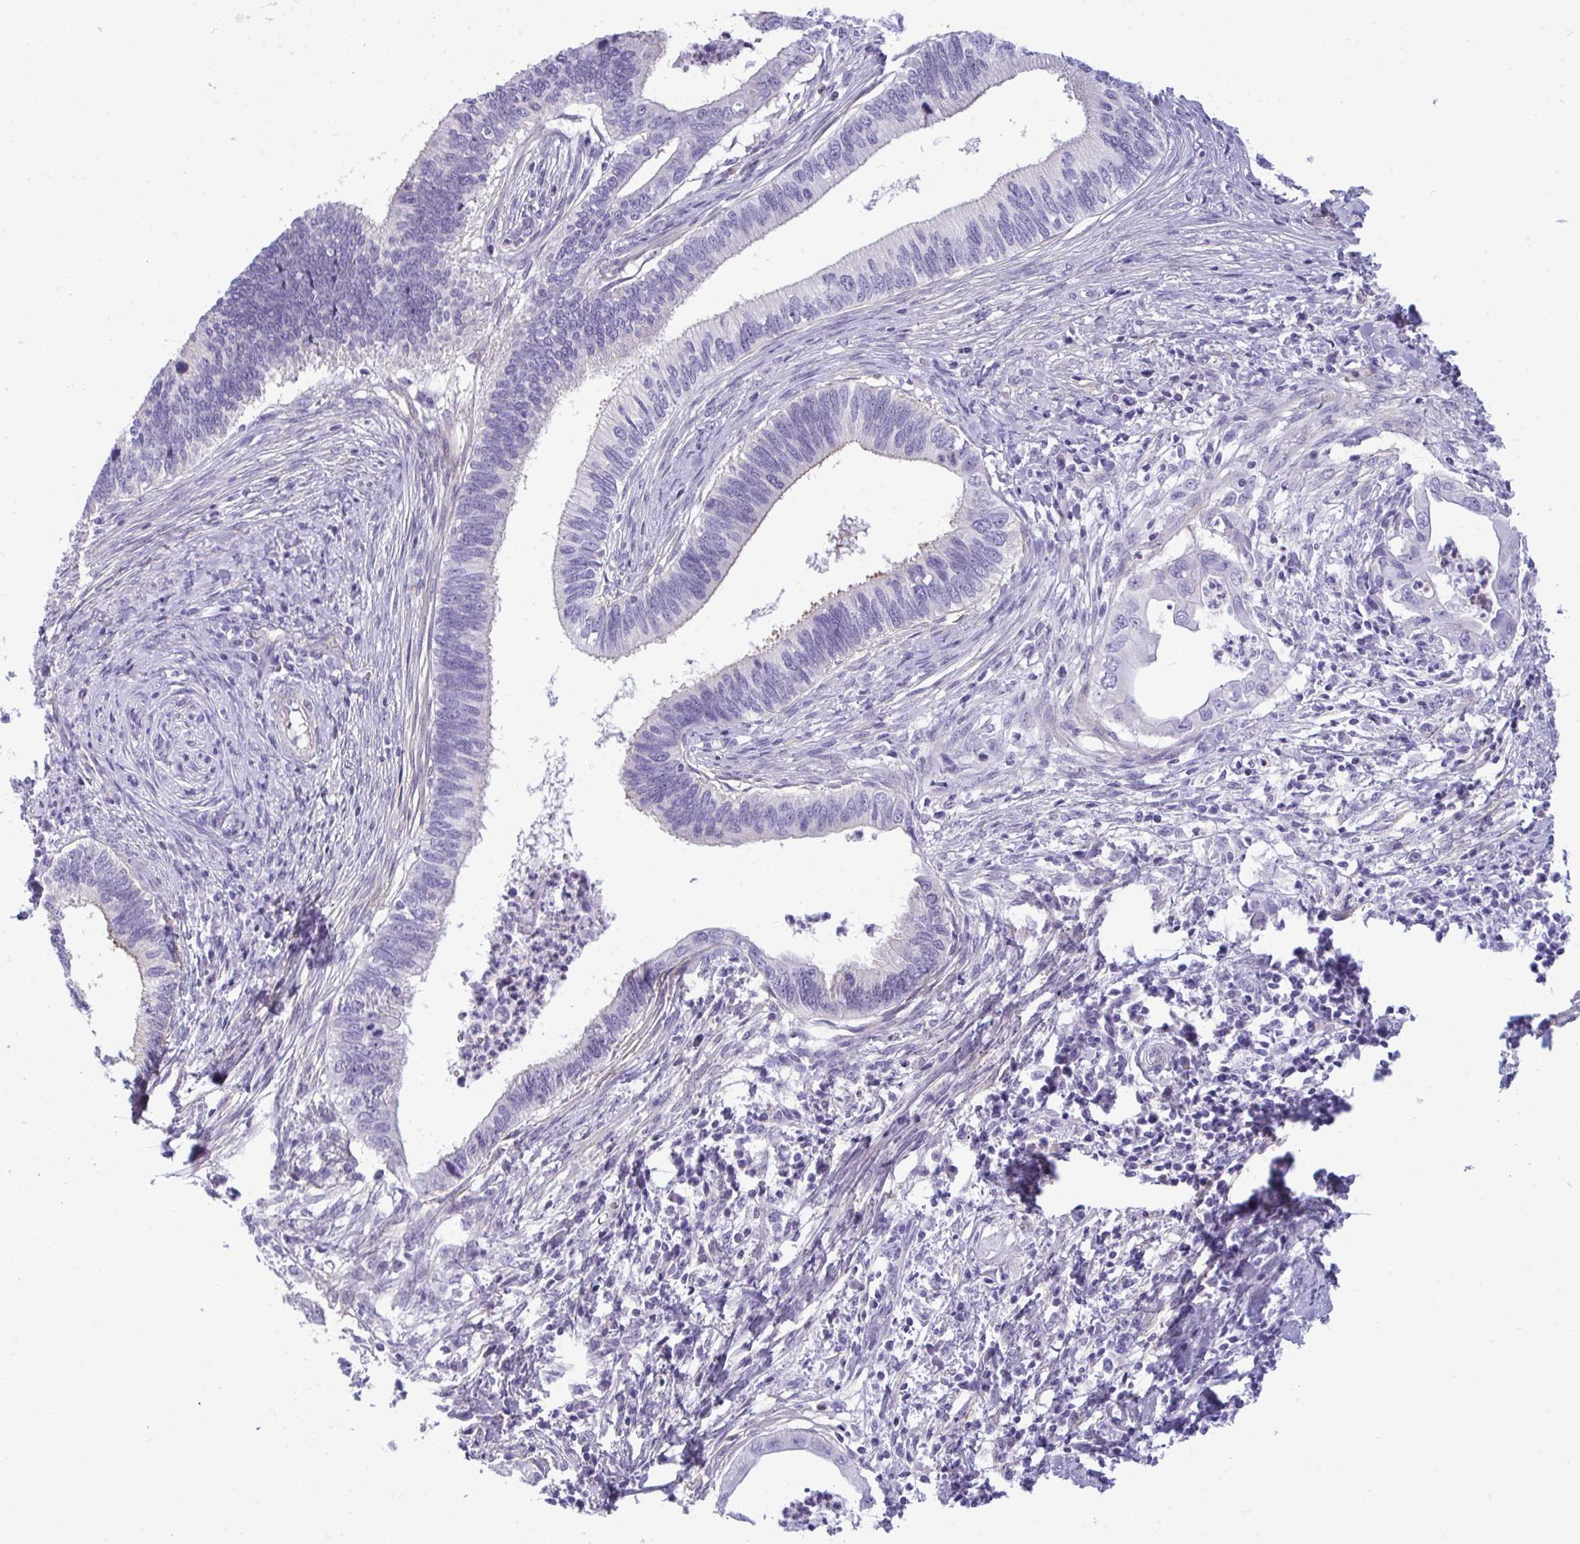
{"staining": {"intensity": "negative", "quantity": "none", "location": "none"}, "tissue": "cervical cancer", "cell_type": "Tumor cells", "image_type": "cancer", "snomed": [{"axis": "morphology", "description": "Adenocarcinoma, NOS"}, {"axis": "topography", "description": "Cervix"}], "caption": "Immunohistochemistry (IHC) photomicrograph of neoplastic tissue: cervical adenocarcinoma stained with DAB (3,3'-diaminobenzidine) reveals no significant protein expression in tumor cells. (DAB immunohistochemistry visualized using brightfield microscopy, high magnification).", "gene": "MYH10", "patient": {"sex": "female", "age": 42}}